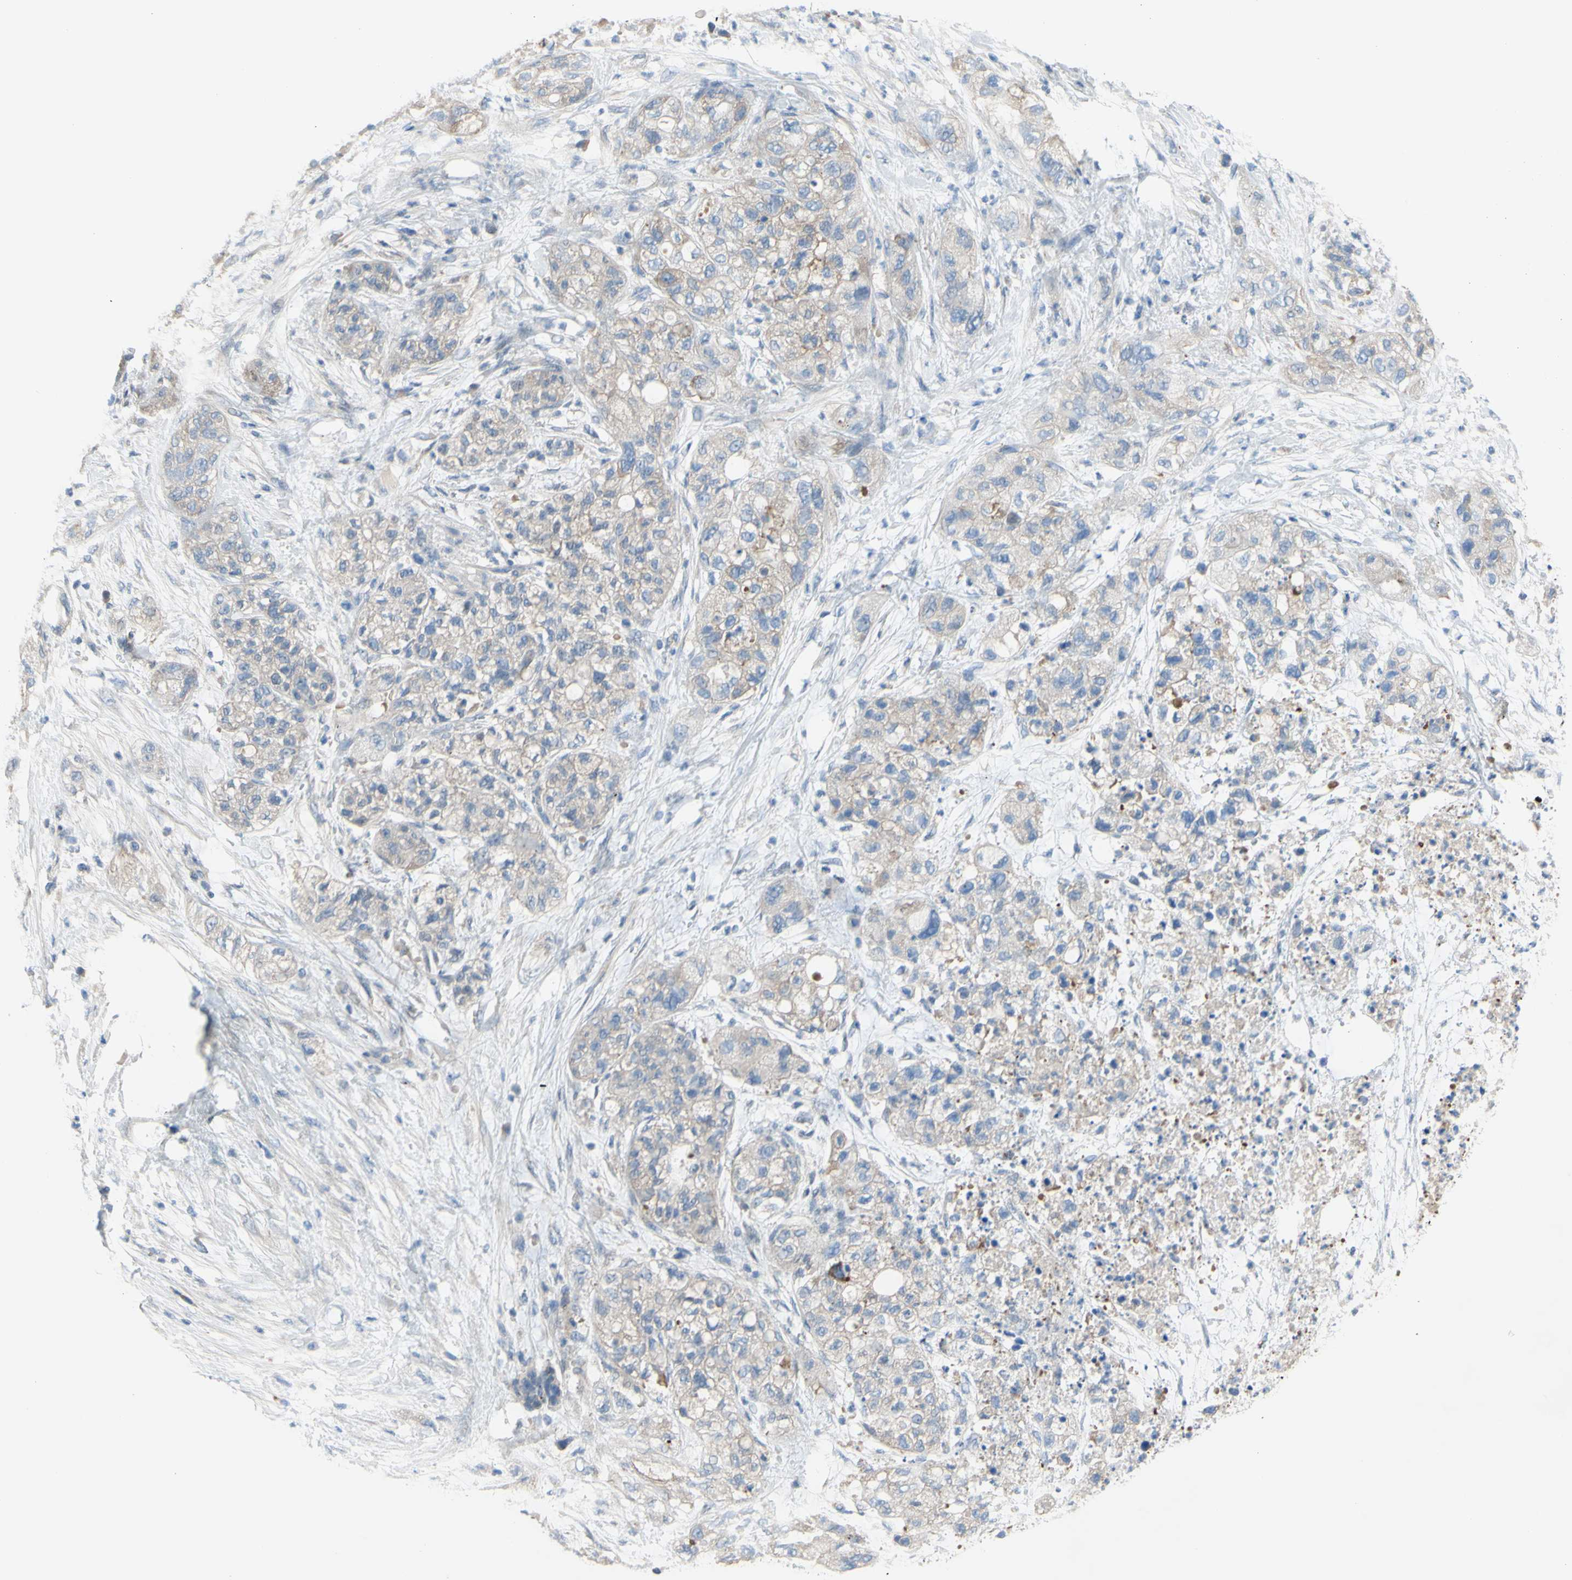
{"staining": {"intensity": "weak", "quantity": "25%-75%", "location": "cytoplasmic/membranous"}, "tissue": "pancreatic cancer", "cell_type": "Tumor cells", "image_type": "cancer", "snomed": [{"axis": "morphology", "description": "Adenocarcinoma, NOS"}, {"axis": "topography", "description": "Pancreas"}], "caption": "Immunohistochemistry (IHC) micrograph of human pancreatic adenocarcinoma stained for a protein (brown), which demonstrates low levels of weak cytoplasmic/membranous staining in approximately 25%-75% of tumor cells.", "gene": "TMEM59L", "patient": {"sex": "female", "age": 78}}